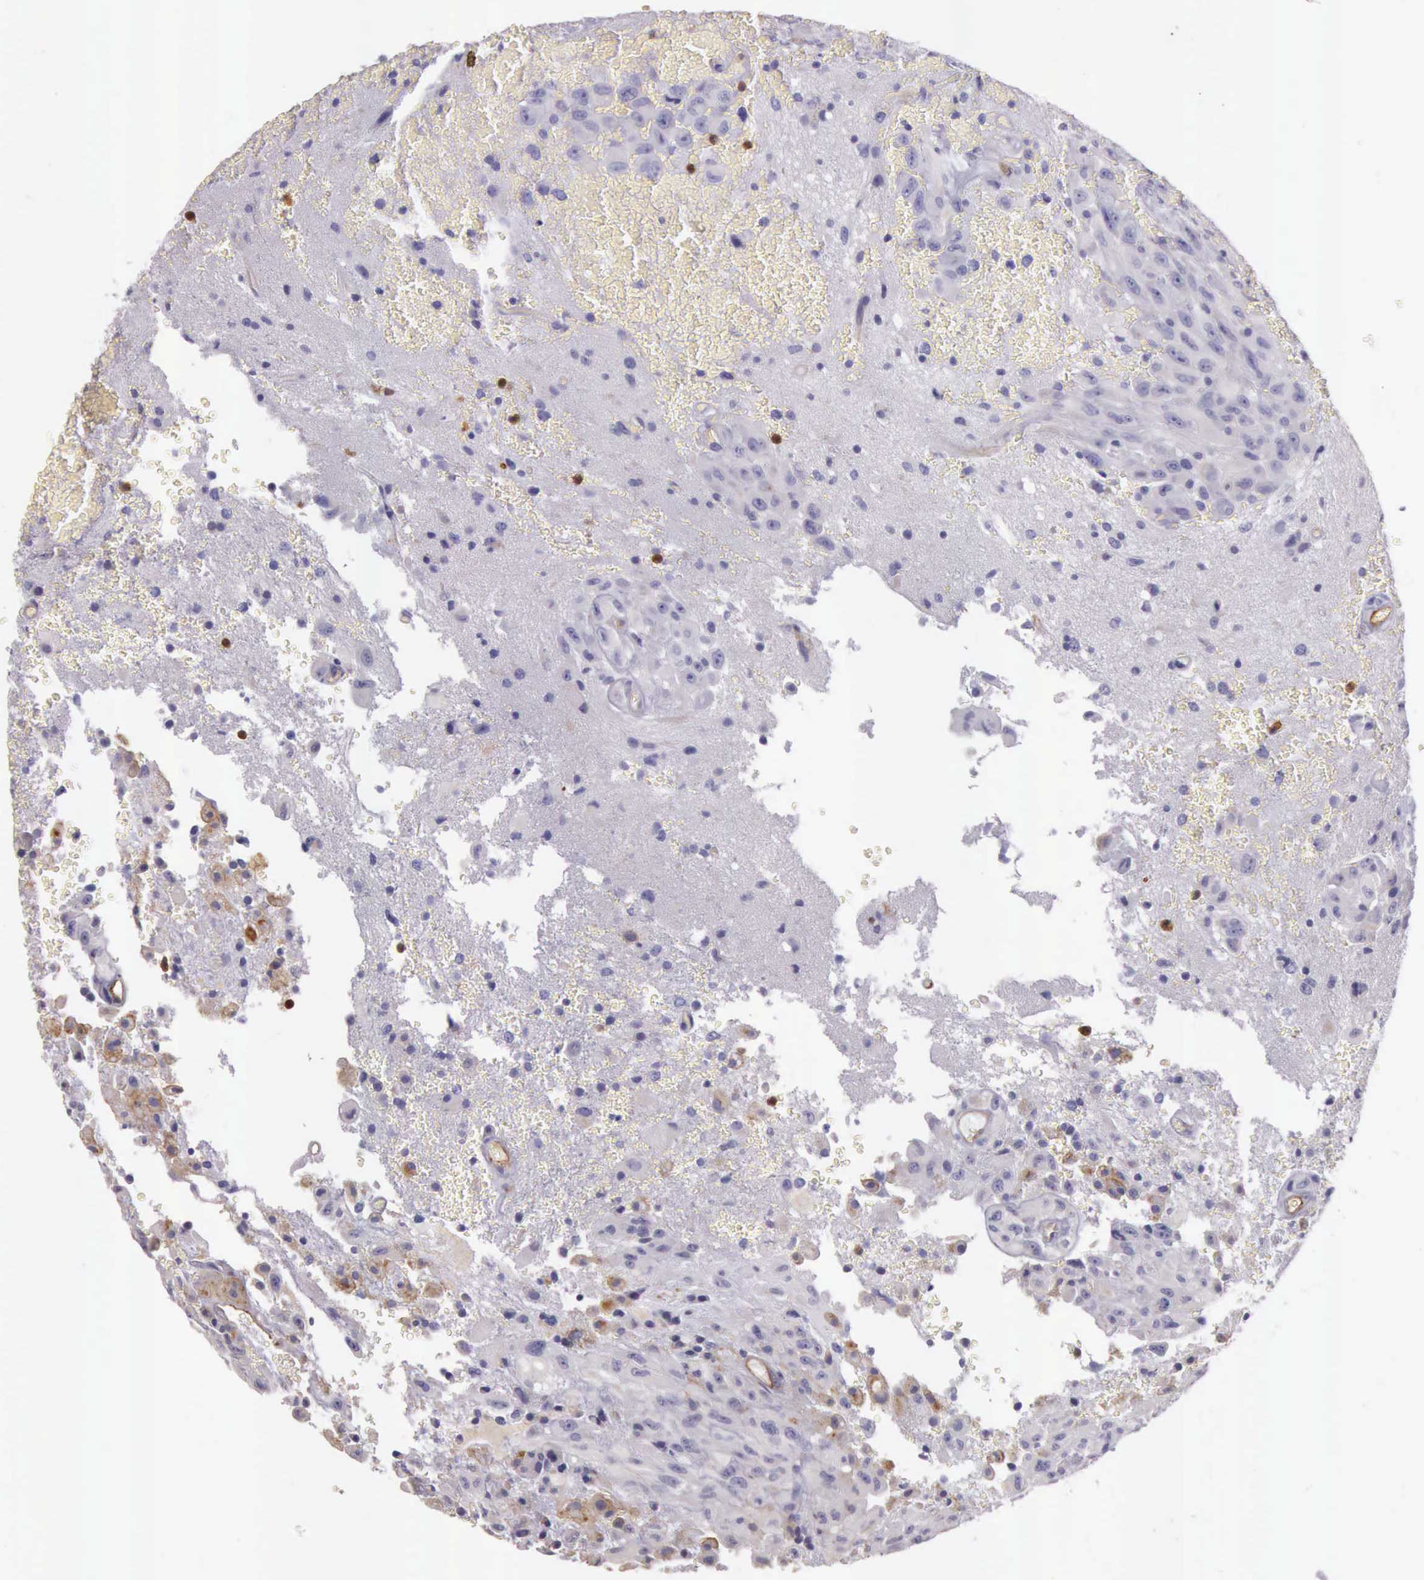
{"staining": {"intensity": "negative", "quantity": "none", "location": "none"}, "tissue": "glioma", "cell_type": "Tumor cells", "image_type": "cancer", "snomed": [{"axis": "morphology", "description": "Glioma, malignant, High grade"}, {"axis": "topography", "description": "Brain"}], "caption": "This is an IHC micrograph of human glioma. There is no expression in tumor cells.", "gene": "TCEANC", "patient": {"sex": "male", "age": 48}}